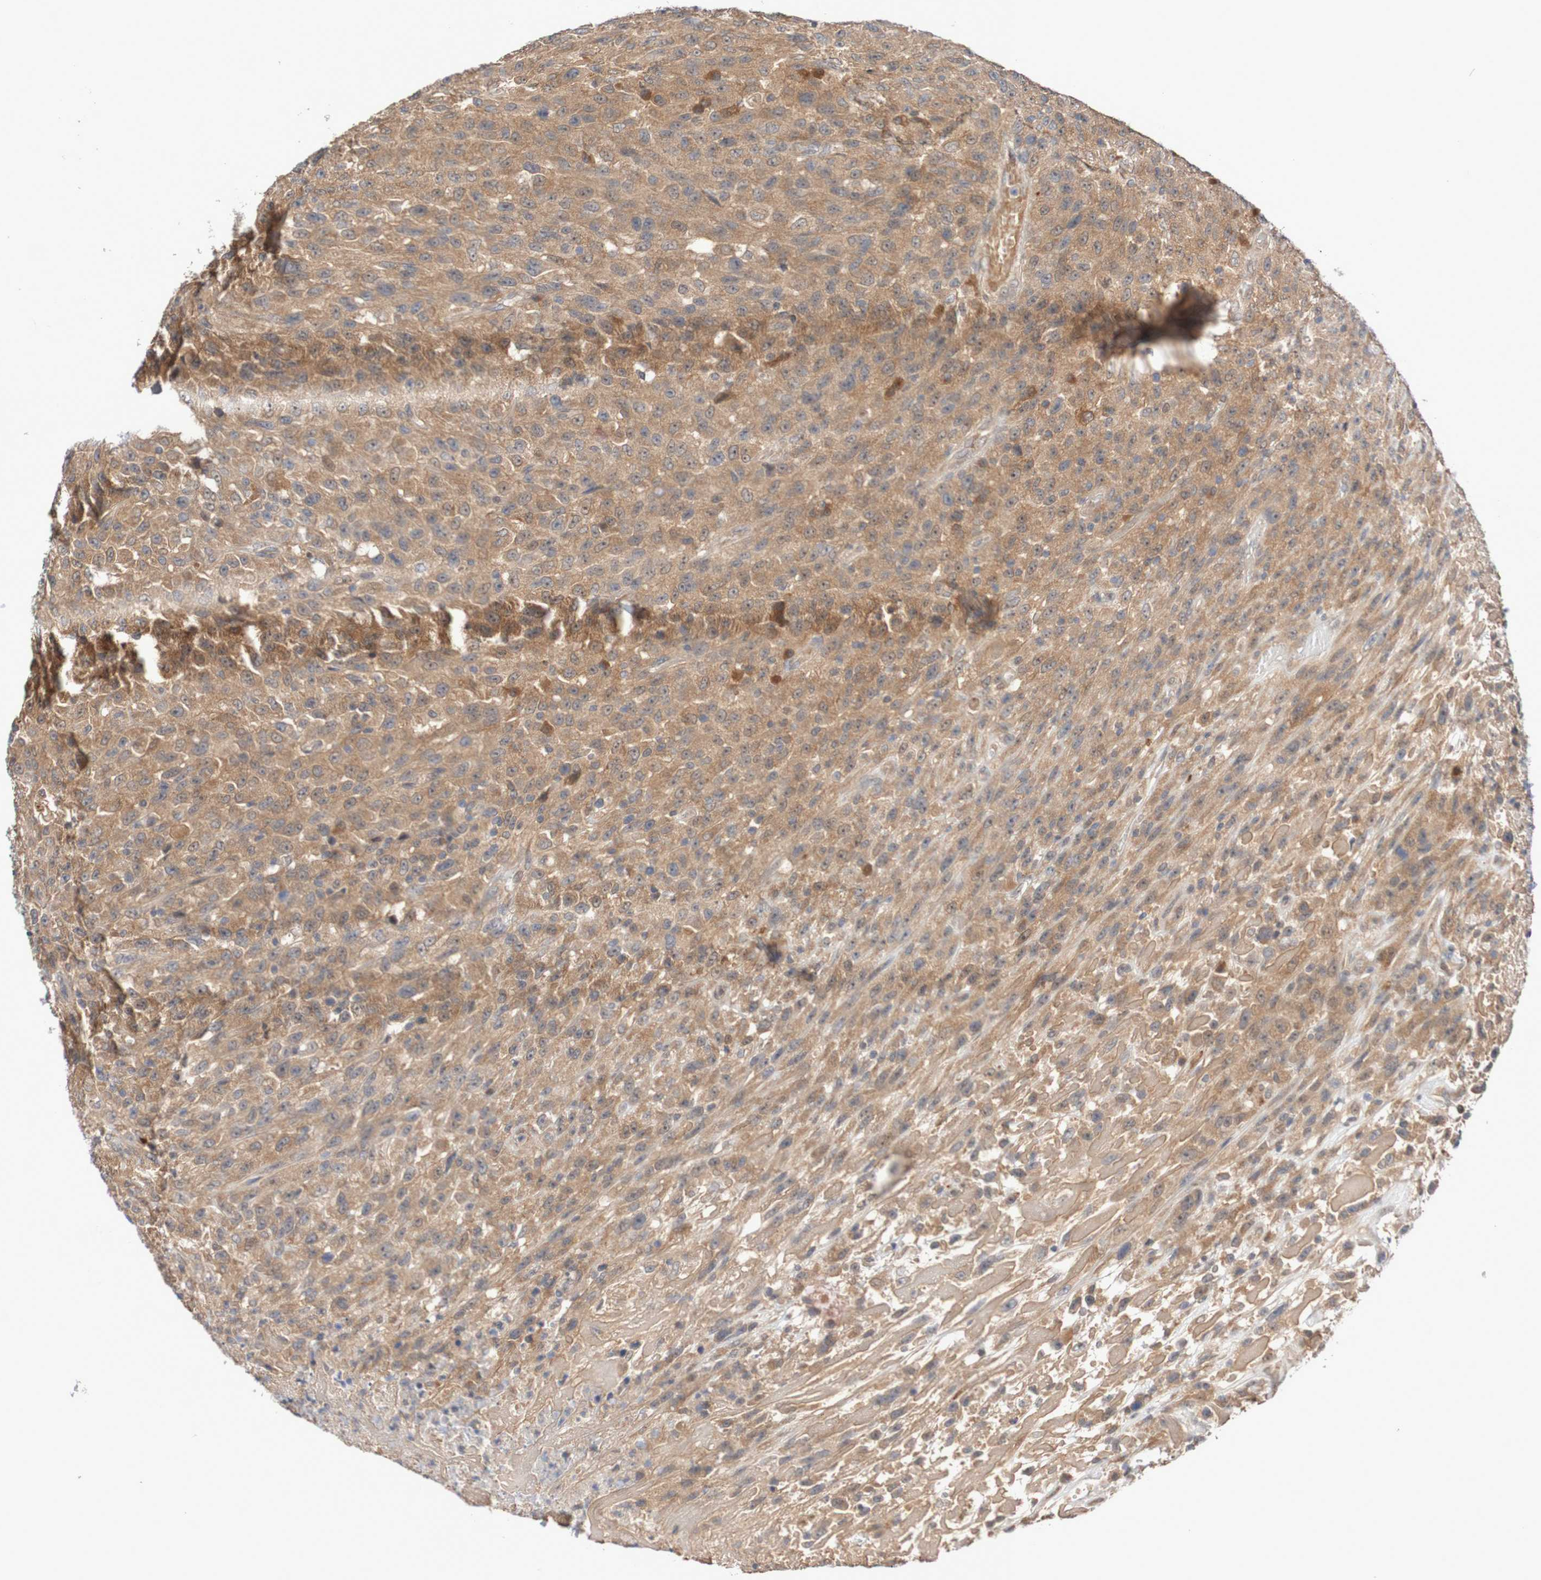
{"staining": {"intensity": "moderate", "quantity": ">75%", "location": "cytoplasmic/membranous"}, "tissue": "urothelial cancer", "cell_type": "Tumor cells", "image_type": "cancer", "snomed": [{"axis": "morphology", "description": "Urothelial carcinoma, High grade"}, {"axis": "topography", "description": "Urinary bladder"}], "caption": "Urothelial cancer tissue exhibits moderate cytoplasmic/membranous expression in about >75% of tumor cells, visualized by immunohistochemistry.", "gene": "PHPT1", "patient": {"sex": "male", "age": 66}}